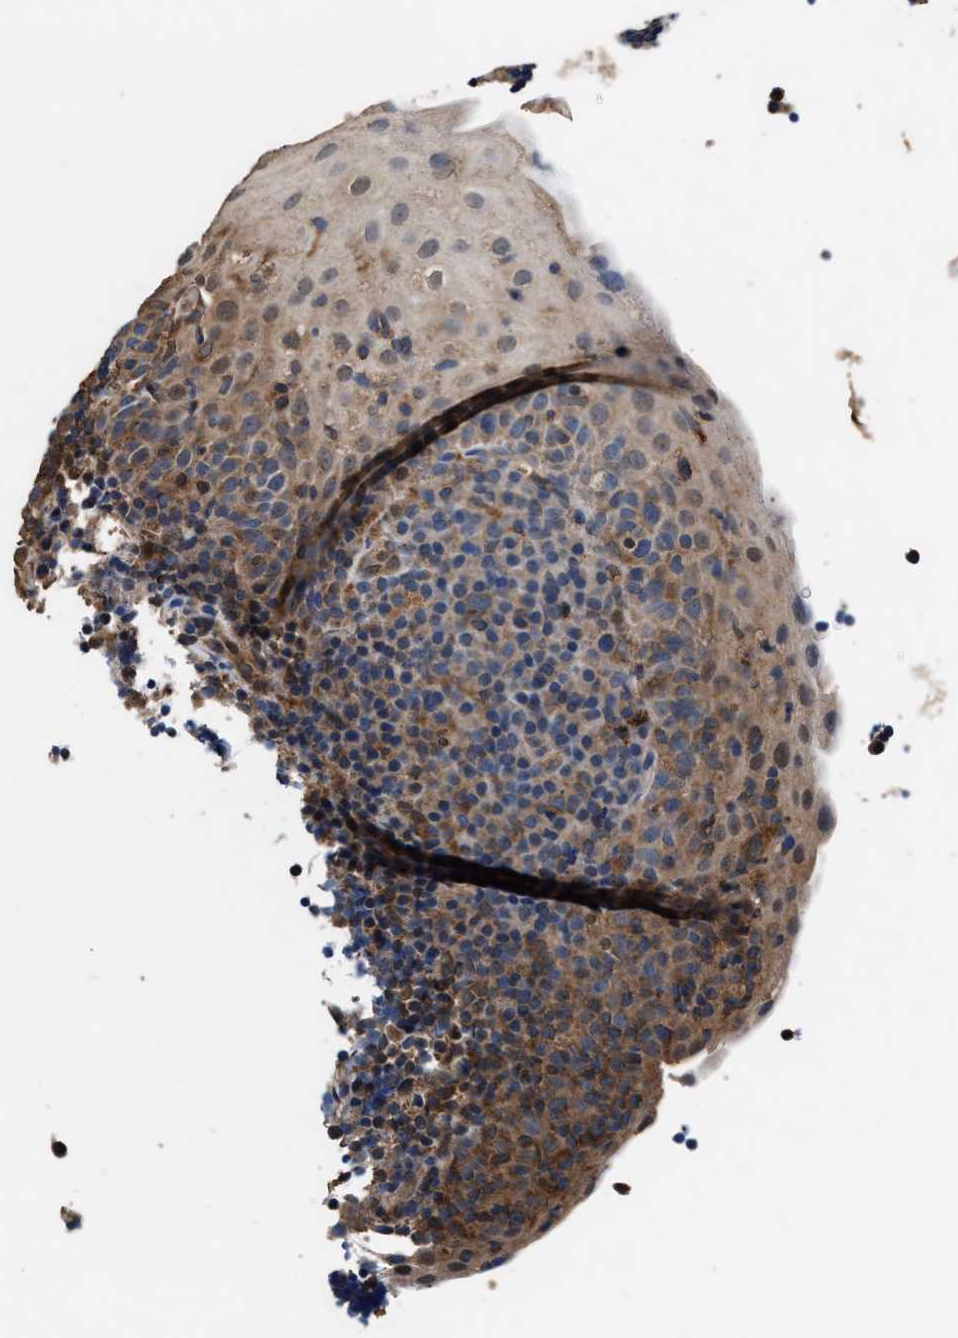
{"staining": {"intensity": "moderate", "quantity": ">75%", "location": "cytoplasmic/membranous"}, "tissue": "tonsil", "cell_type": "Germinal center cells", "image_type": "normal", "snomed": [{"axis": "morphology", "description": "Normal tissue, NOS"}, {"axis": "topography", "description": "Tonsil"}], "caption": "This image shows IHC staining of unremarkable human tonsil, with medium moderate cytoplasmic/membranous expression in approximately >75% of germinal center cells.", "gene": "ACLY", "patient": {"sex": "male", "age": 37}}